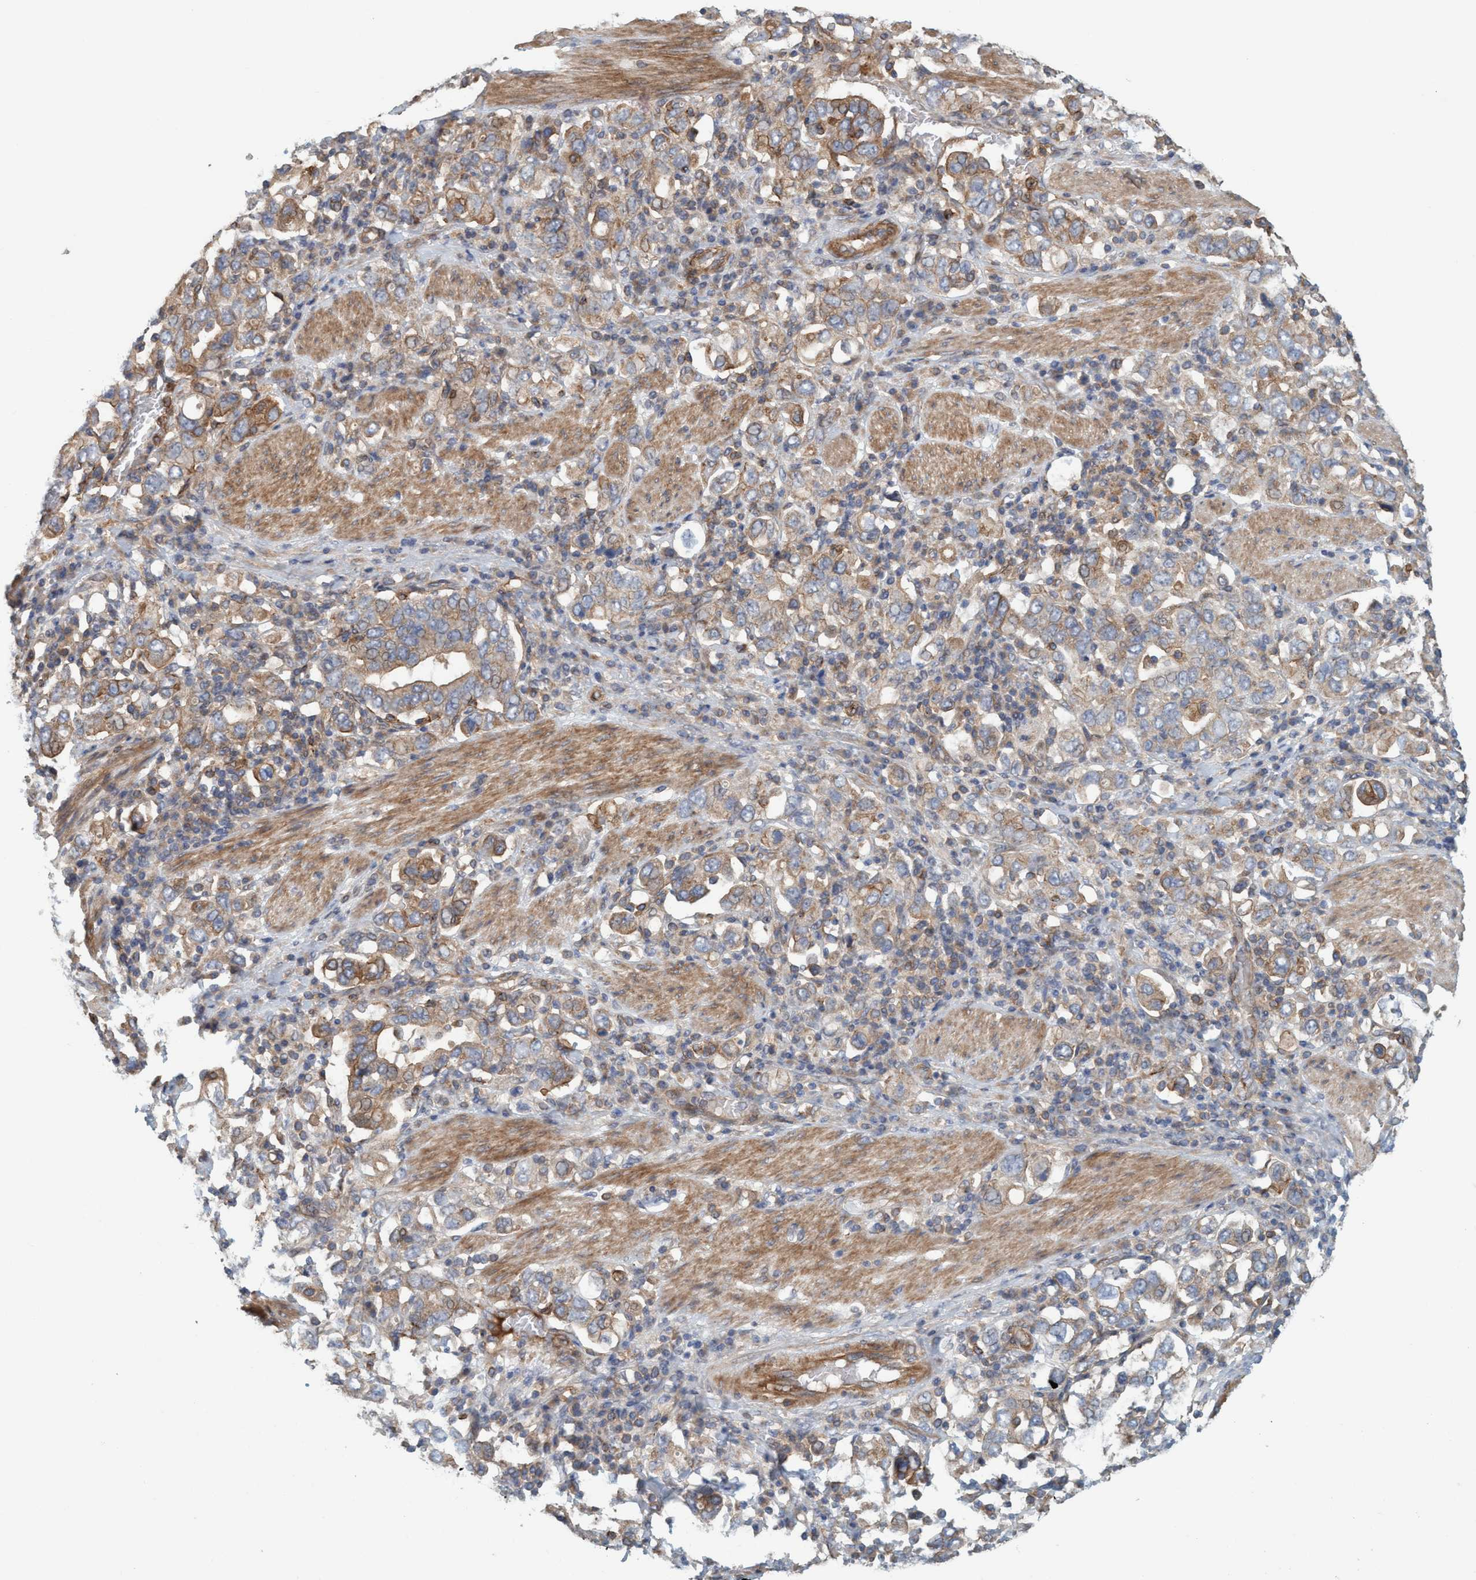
{"staining": {"intensity": "moderate", "quantity": ">75%", "location": "cytoplasmic/membranous"}, "tissue": "stomach cancer", "cell_type": "Tumor cells", "image_type": "cancer", "snomed": [{"axis": "morphology", "description": "Adenocarcinoma, NOS"}, {"axis": "topography", "description": "Stomach, upper"}], "caption": "This micrograph reveals immunohistochemistry staining of human stomach adenocarcinoma, with medium moderate cytoplasmic/membranous expression in approximately >75% of tumor cells.", "gene": "SPECC1", "patient": {"sex": "male", "age": 62}}